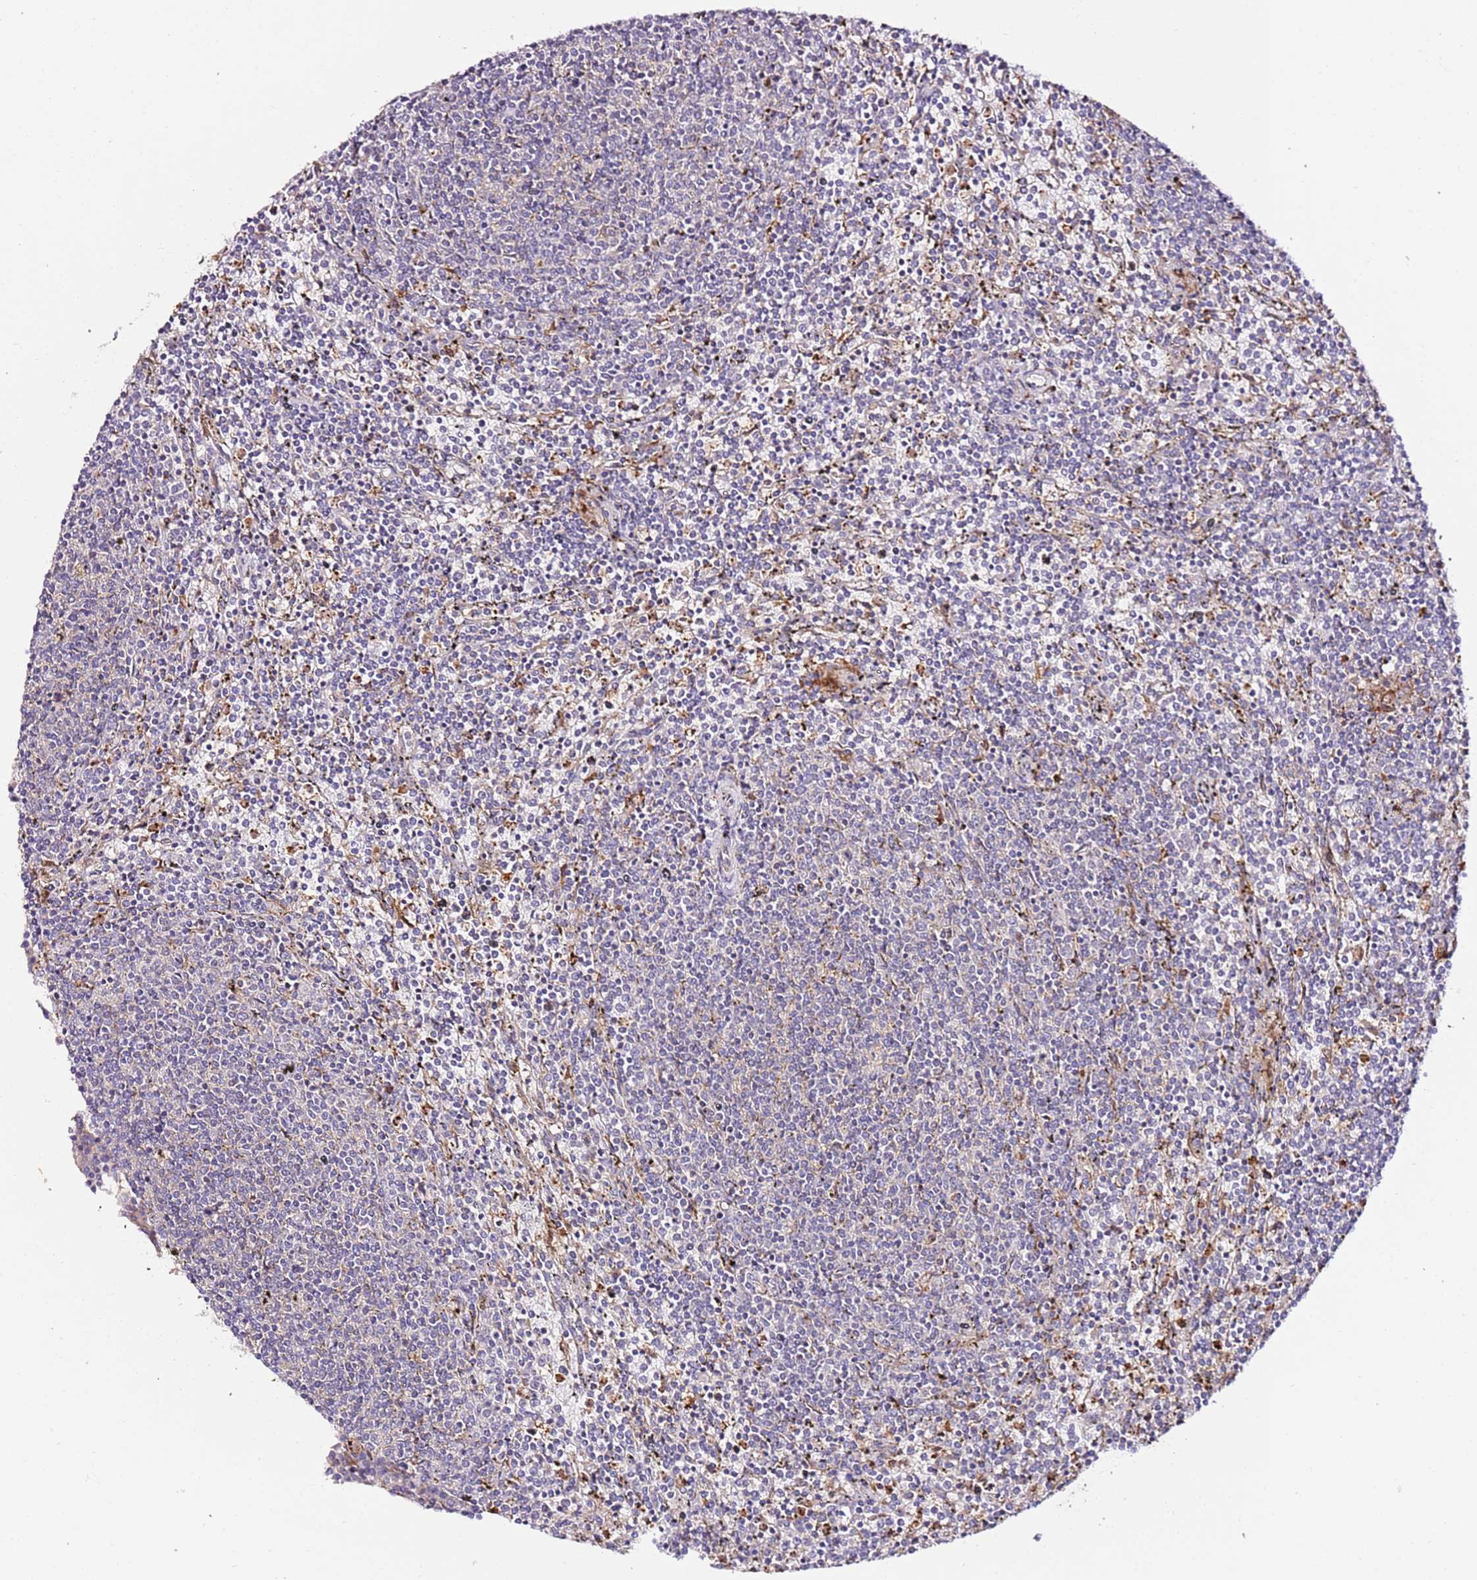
{"staining": {"intensity": "negative", "quantity": "none", "location": "none"}, "tissue": "lymphoma", "cell_type": "Tumor cells", "image_type": "cancer", "snomed": [{"axis": "morphology", "description": "Malignant lymphoma, non-Hodgkin's type, Low grade"}, {"axis": "topography", "description": "Spleen"}], "caption": "This is an immunohistochemistry (IHC) photomicrograph of lymphoma. There is no staining in tumor cells.", "gene": "FLVCR1", "patient": {"sex": "female", "age": 50}}